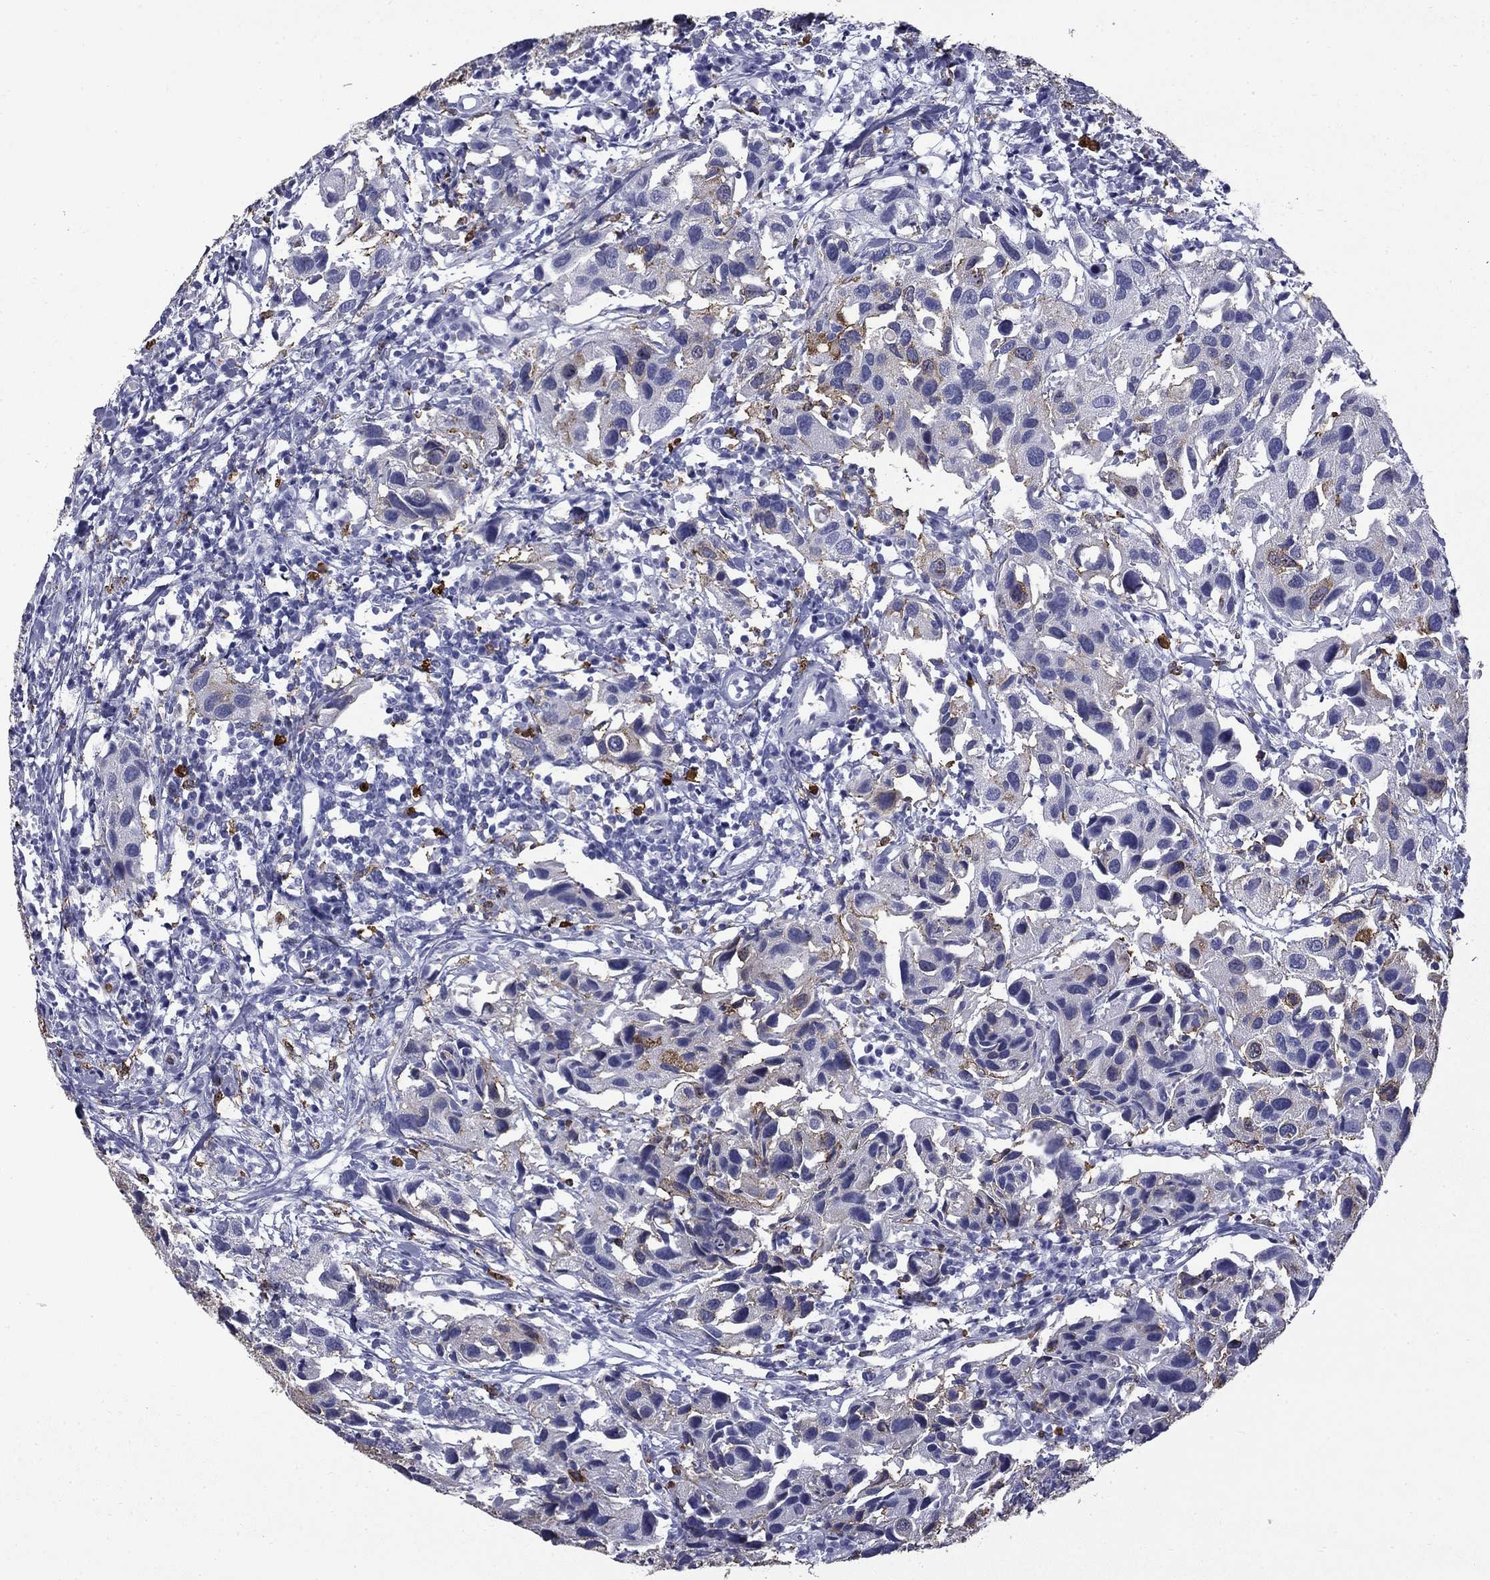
{"staining": {"intensity": "negative", "quantity": "none", "location": "none"}, "tissue": "urothelial cancer", "cell_type": "Tumor cells", "image_type": "cancer", "snomed": [{"axis": "morphology", "description": "Urothelial carcinoma, High grade"}, {"axis": "topography", "description": "Urinary bladder"}], "caption": "IHC image of human high-grade urothelial carcinoma stained for a protein (brown), which exhibits no expression in tumor cells.", "gene": "TRIM29", "patient": {"sex": "male", "age": 79}}